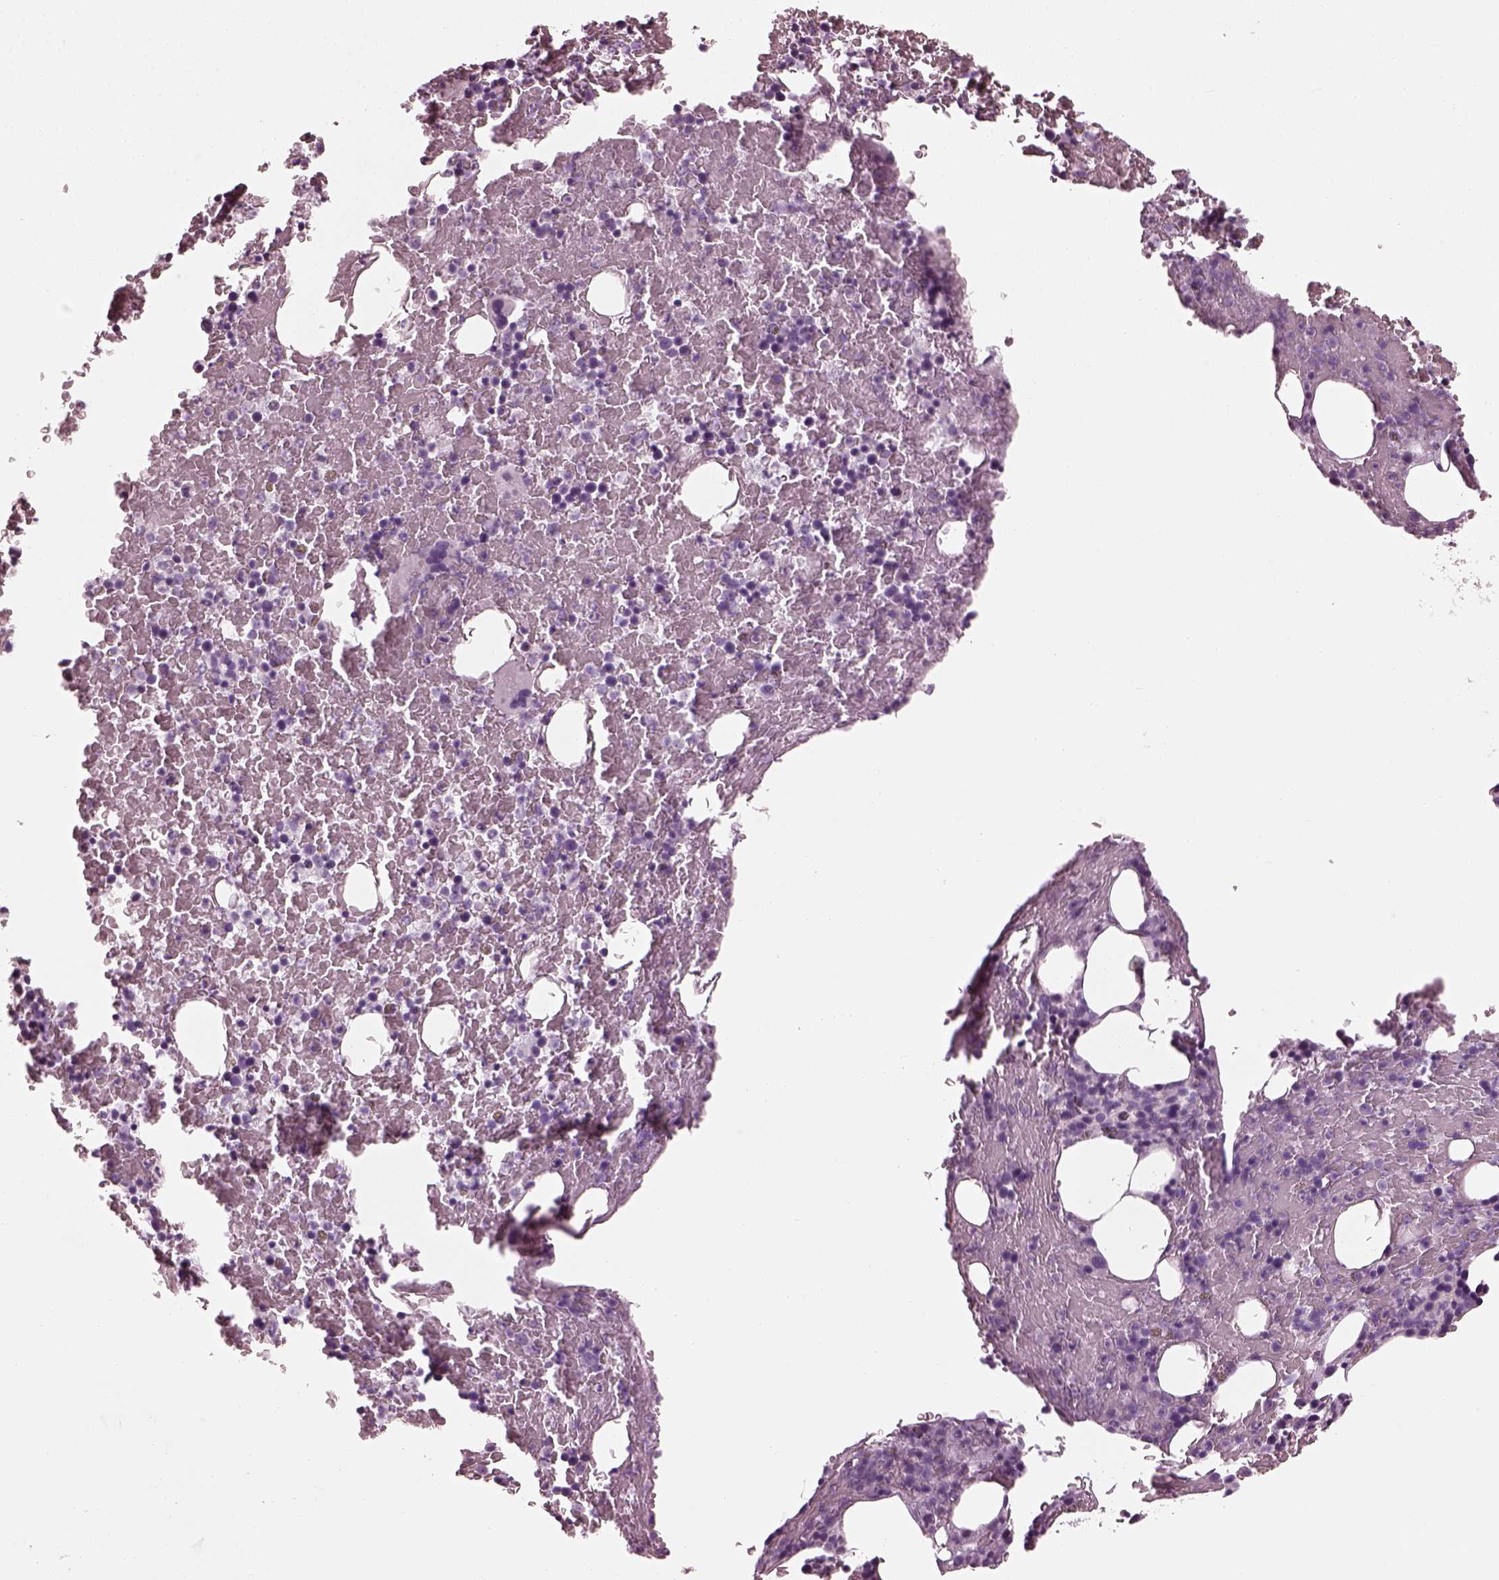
{"staining": {"intensity": "negative", "quantity": "none", "location": "none"}, "tissue": "bone marrow", "cell_type": "Hematopoietic cells", "image_type": "normal", "snomed": [{"axis": "morphology", "description": "Normal tissue, NOS"}, {"axis": "topography", "description": "Bone marrow"}], "caption": "Bone marrow was stained to show a protein in brown. There is no significant expression in hematopoietic cells. The staining is performed using DAB (3,3'-diaminobenzidine) brown chromogen with nuclei counter-stained in using hematoxylin.", "gene": "BFSP1", "patient": {"sex": "male", "age": 72}}